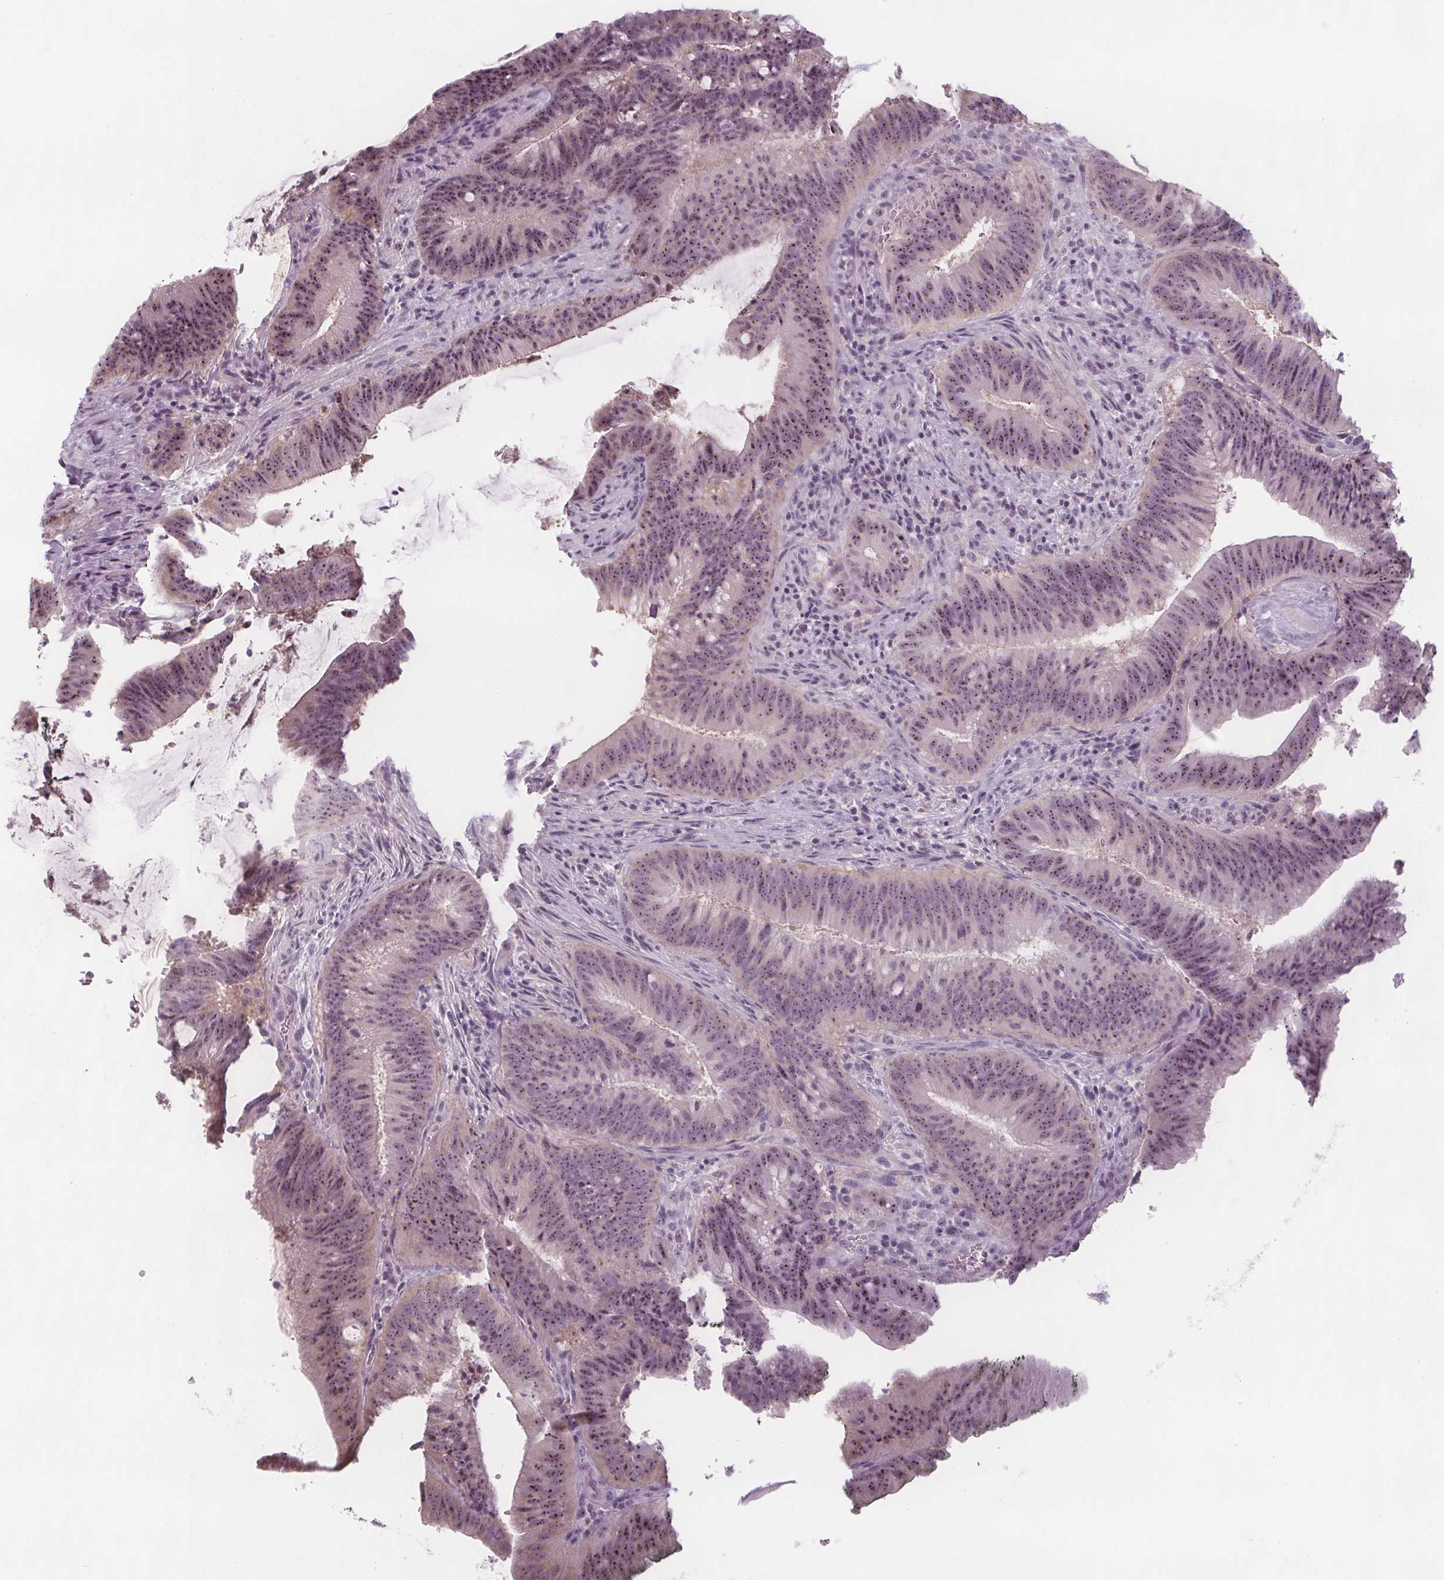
{"staining": {"intensity": "moderate", "quantity": ">75%", "location": "nuclear"}, "tissue": "colorectal cancer", "cell_type": "Tumor cells", "image_type": "cancer", "snomed": [{"axis": "morphology", "description": "Adenocarcinoma, NOS"}, {"axis": "topography", "description": "Colon"}], "caption": "Immunohistochemical staining of colorectal adenocarcinoma shows moderate nuclear protein positivity in about >75% of tumor cells.", "gene": "NOLC1", "patient": {"sex": "female", "age": 84}}